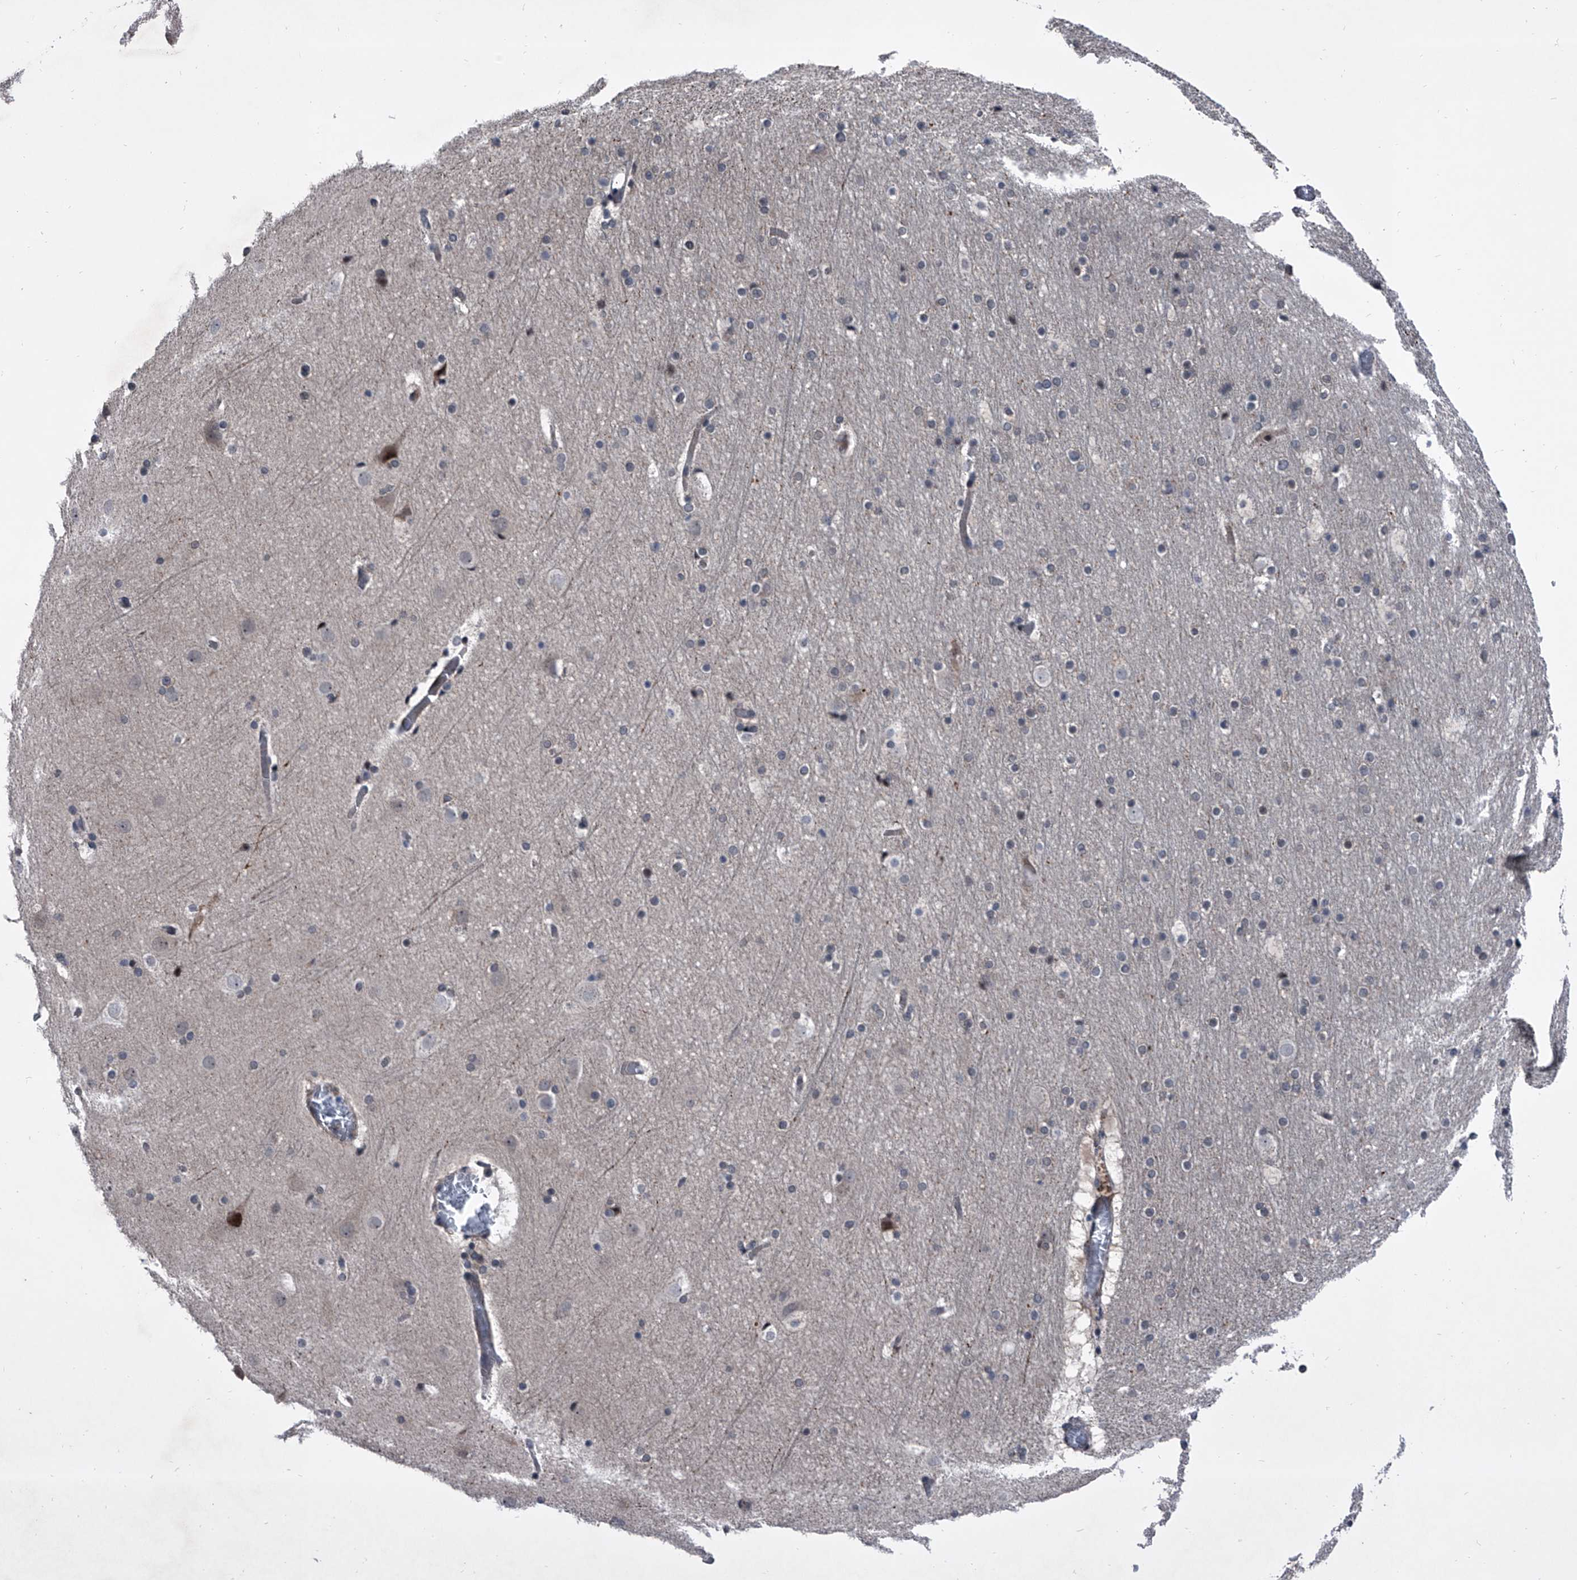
{"staining": {"intensity": "moderate", "quantity": "25%-75%", "location": "nuclear"}, "tissue": "cerebral cortex", "cell_type": "Endothelial cells", "image_type": "normal", "snomed": [{"axis": "morphology", "description": "Normal tissue, NOS"}, {"axis": "topography", "description": "Cerebral cortex"}], "caption": "Approximately 25%-75% of endothelial cells in benign human cerebral cortex display moderate nuclear protein expression as visualized by brown immunohistochemical staining.", "gene": "ELK4", "patient": {"sex": "male", "age": 57}}